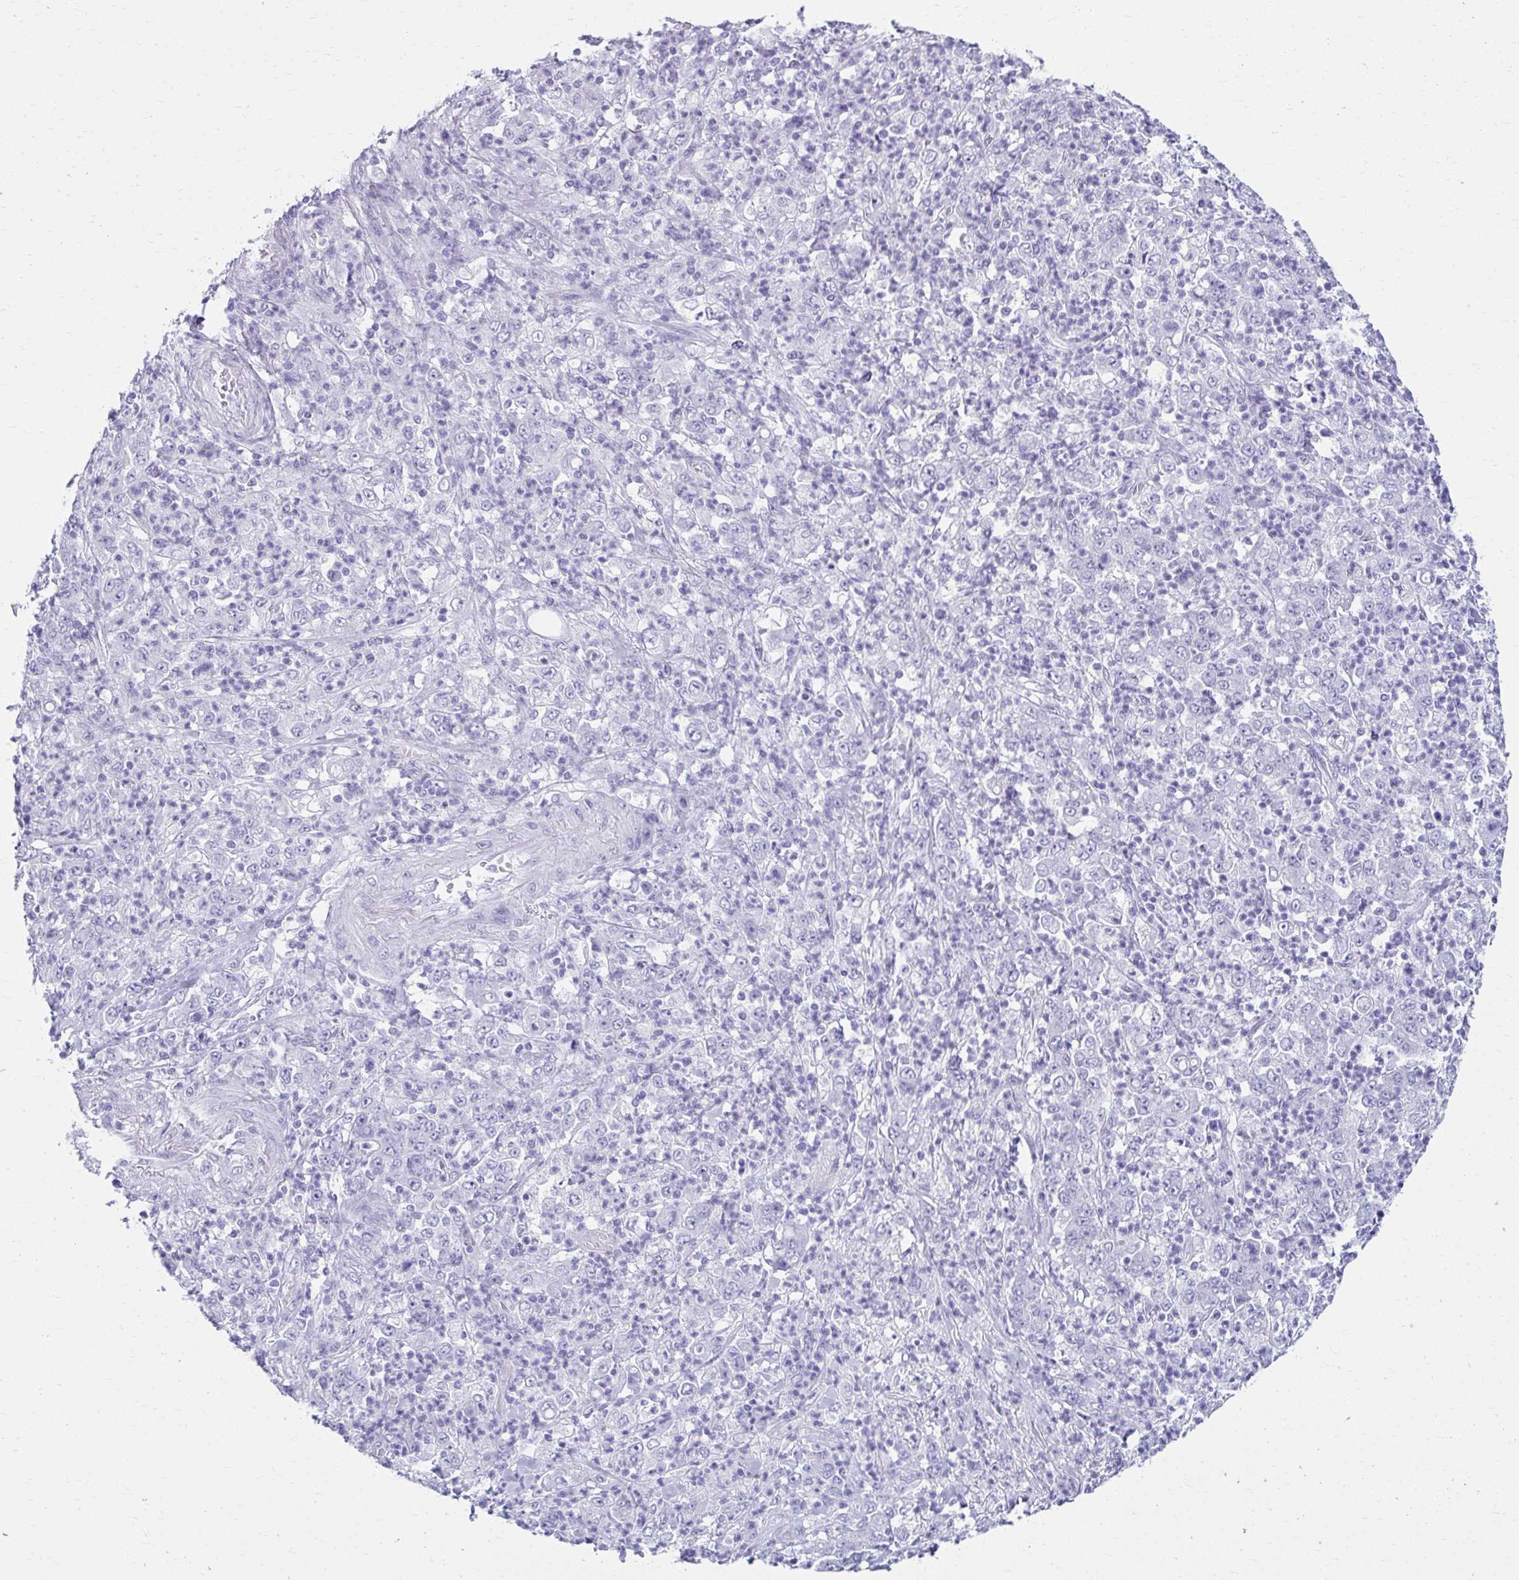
{"staining": {"intensity": "negative", "quantity": "none", "location": "none"}, "tissue": "stomach cancer", "cell_type": "Tumor cells", "image_type": "cancer", "snomed": [{"axis": "morphology", "description": "Adenocarcinoma, NOS"}, {"axis": "topography", "description": "Stomach, lower"}], "caption": "Human adenocarcinoma (stomach) stained for a protein using immunohistochemistry (IHC) exhibits no positivity in tumor cells.", "gene": "ATP4B", "patient": {"sex": "female", "age": 71}}